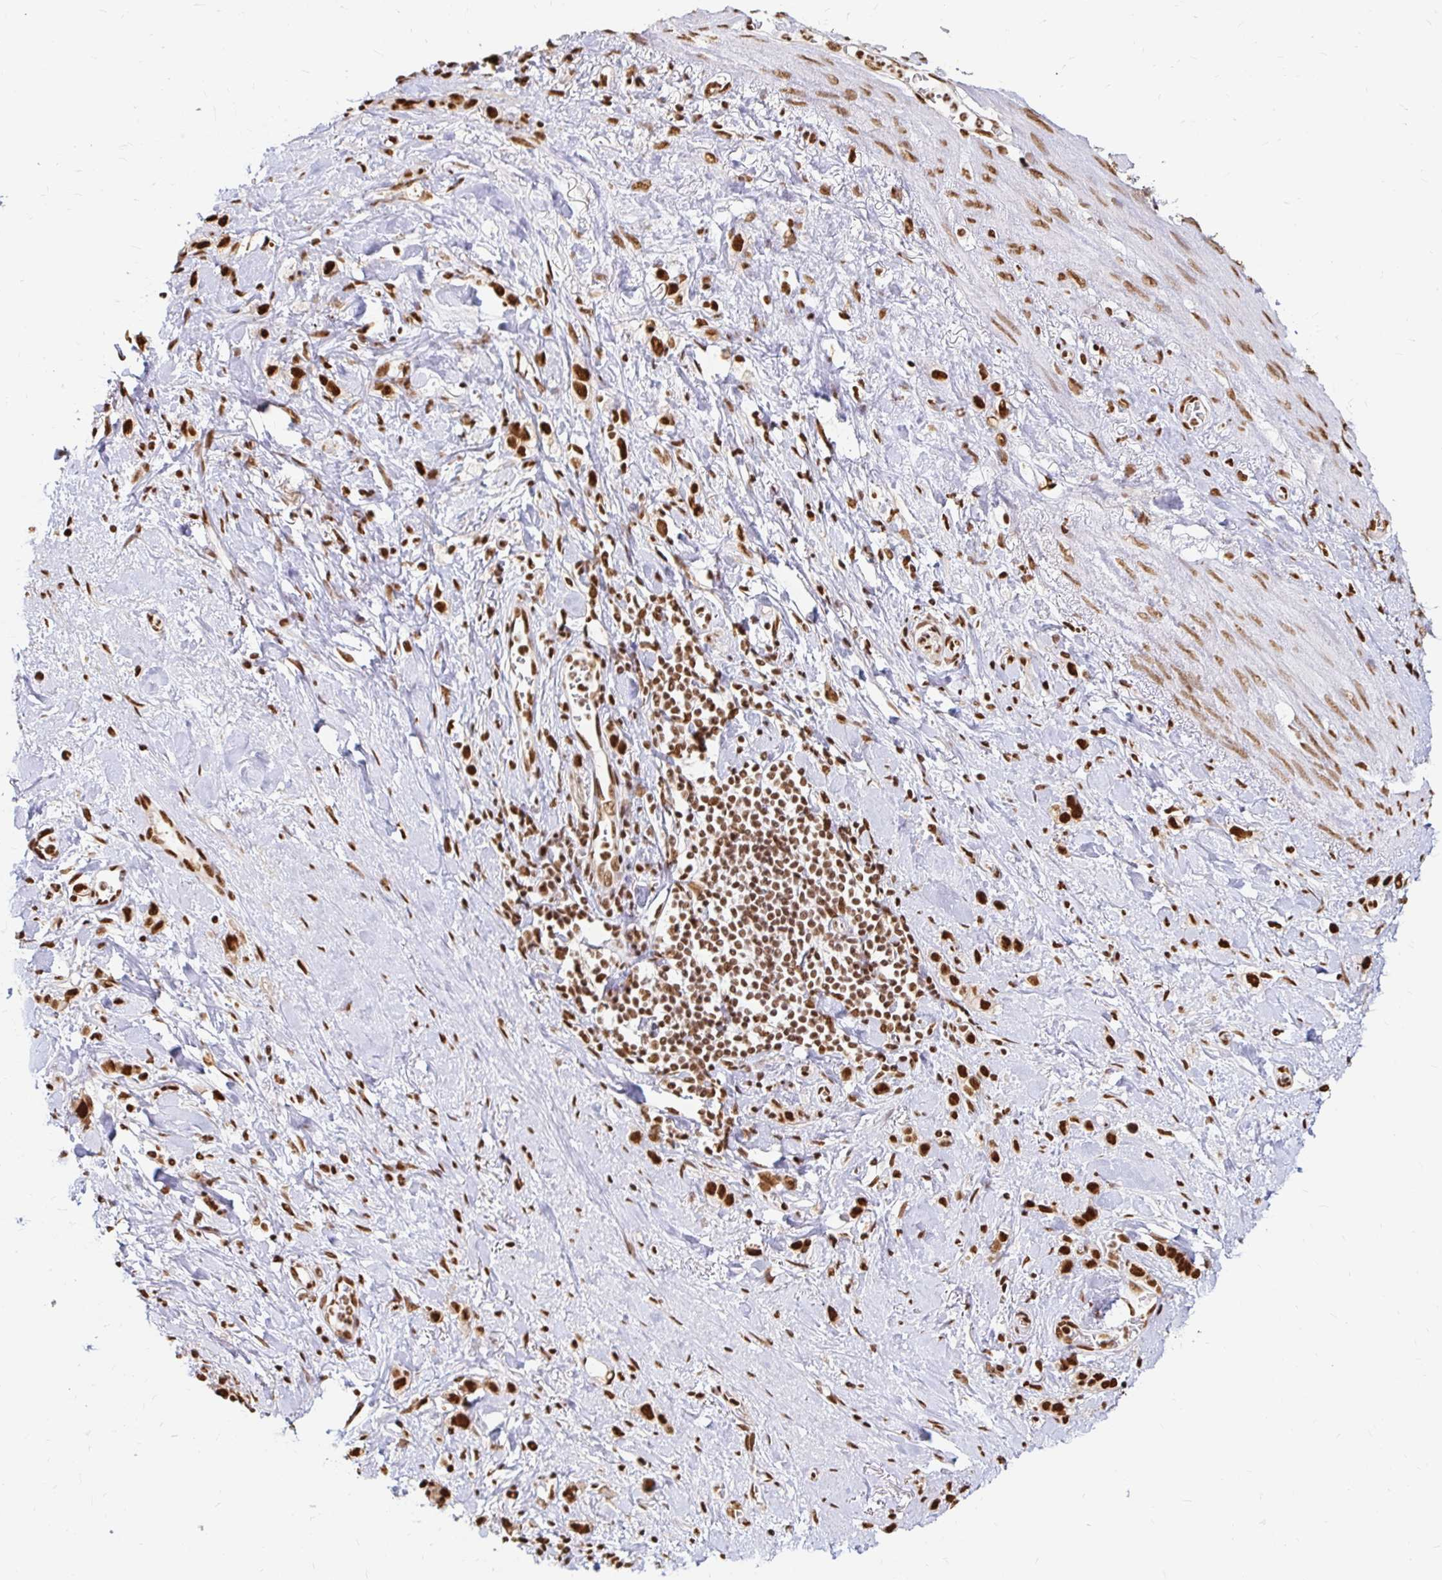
{"staining": {"intensity": "strong", "quantity": ">75%", "location": "nuclear"}, "tissue": "stomach cancer", "cell_type": "Tumor cells", "image_type": "cancer", "snomed": [{"axis": "morphology", "description": "Adenocarcinoma, NOS"}, {"axis": "topography", "description": "Stomach"}], "caption": "The immunohistochemical stain labels strong nuclear expression in tumor cells of adenocarcinoma (stomach) tissue.", "gene": "HNRNPU", "patient": {"sex": "female", "age": 65}}